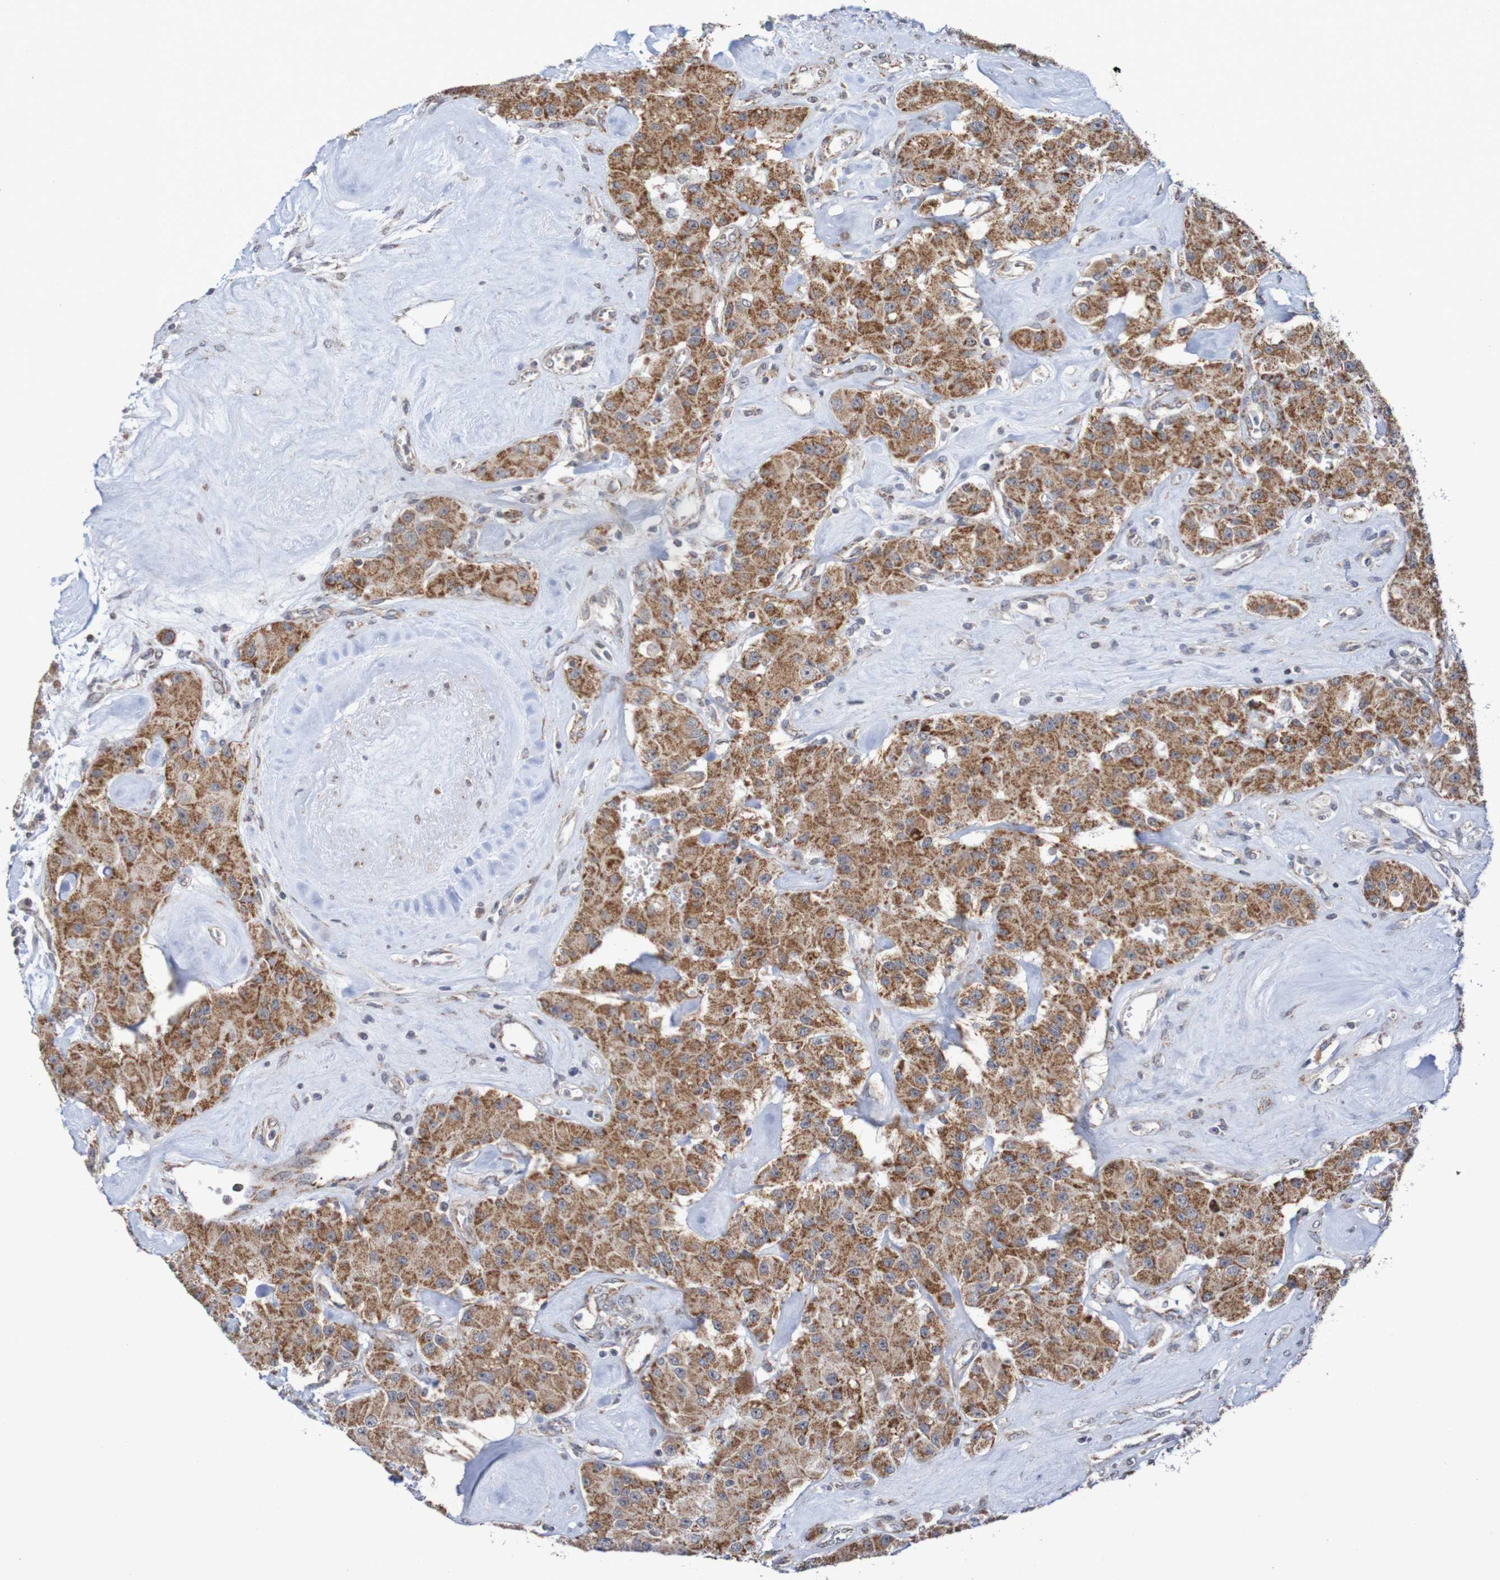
{"staining": {"intensity": "moderate", "quantity": ">75%", "location": "cytoplasmic/membranous"}, "tissue": "carcinoid", "cell_type": "Tumor cells", "image_type": "cancer", "snomed": [{"axis": "morphology", "description": "Carcinoid, malignant, NOS"}, {"axis": "topography", "description": "Pancreas"}], "caption": "Immunohistochemical staining of malignant carcinoid reveals medium levels of moderate cytoplasmic/membranous protein positivity in about >75% of tumor cells.", "gene": "DVL1", "patient": {"sex": "male", "age": 41}}